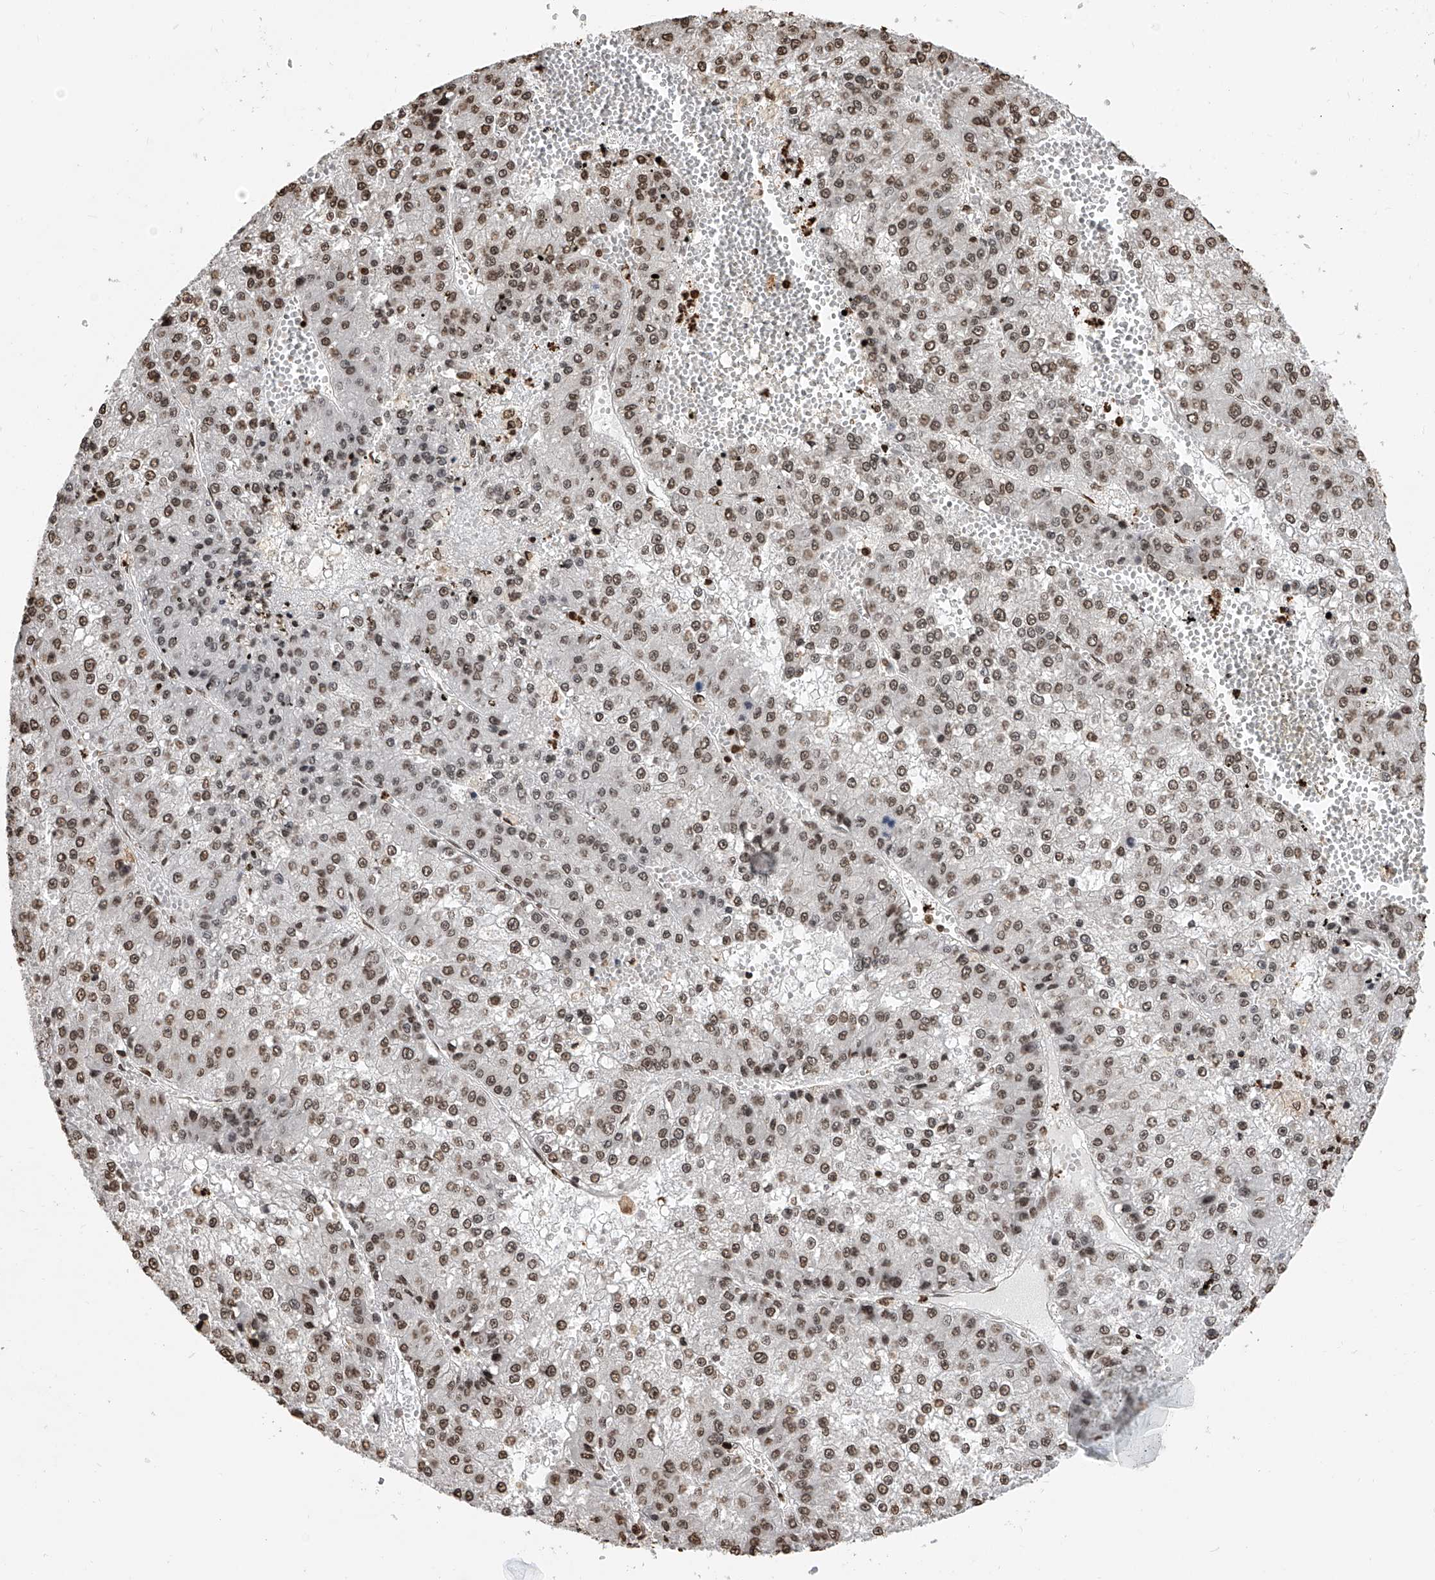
{"staining": {"intensity": "moderate", "quantity": ">75%", "location": "nuclear"}, "tissue": "liver cancer", "cell_type": "Tumor cells", "image_type": "cancer", "snomed": [{"axis": "morphology", "description": "Carcinoma, Hepatocellular, NOS"}, {"axis": "topography", "description": "Liver"}], "caption": "Human liver cancer stained with a protein marker exhibits moderate staining in tumor cells.", "gene": "CFAP410", "patient": {"sex": "female", "age": 73}}